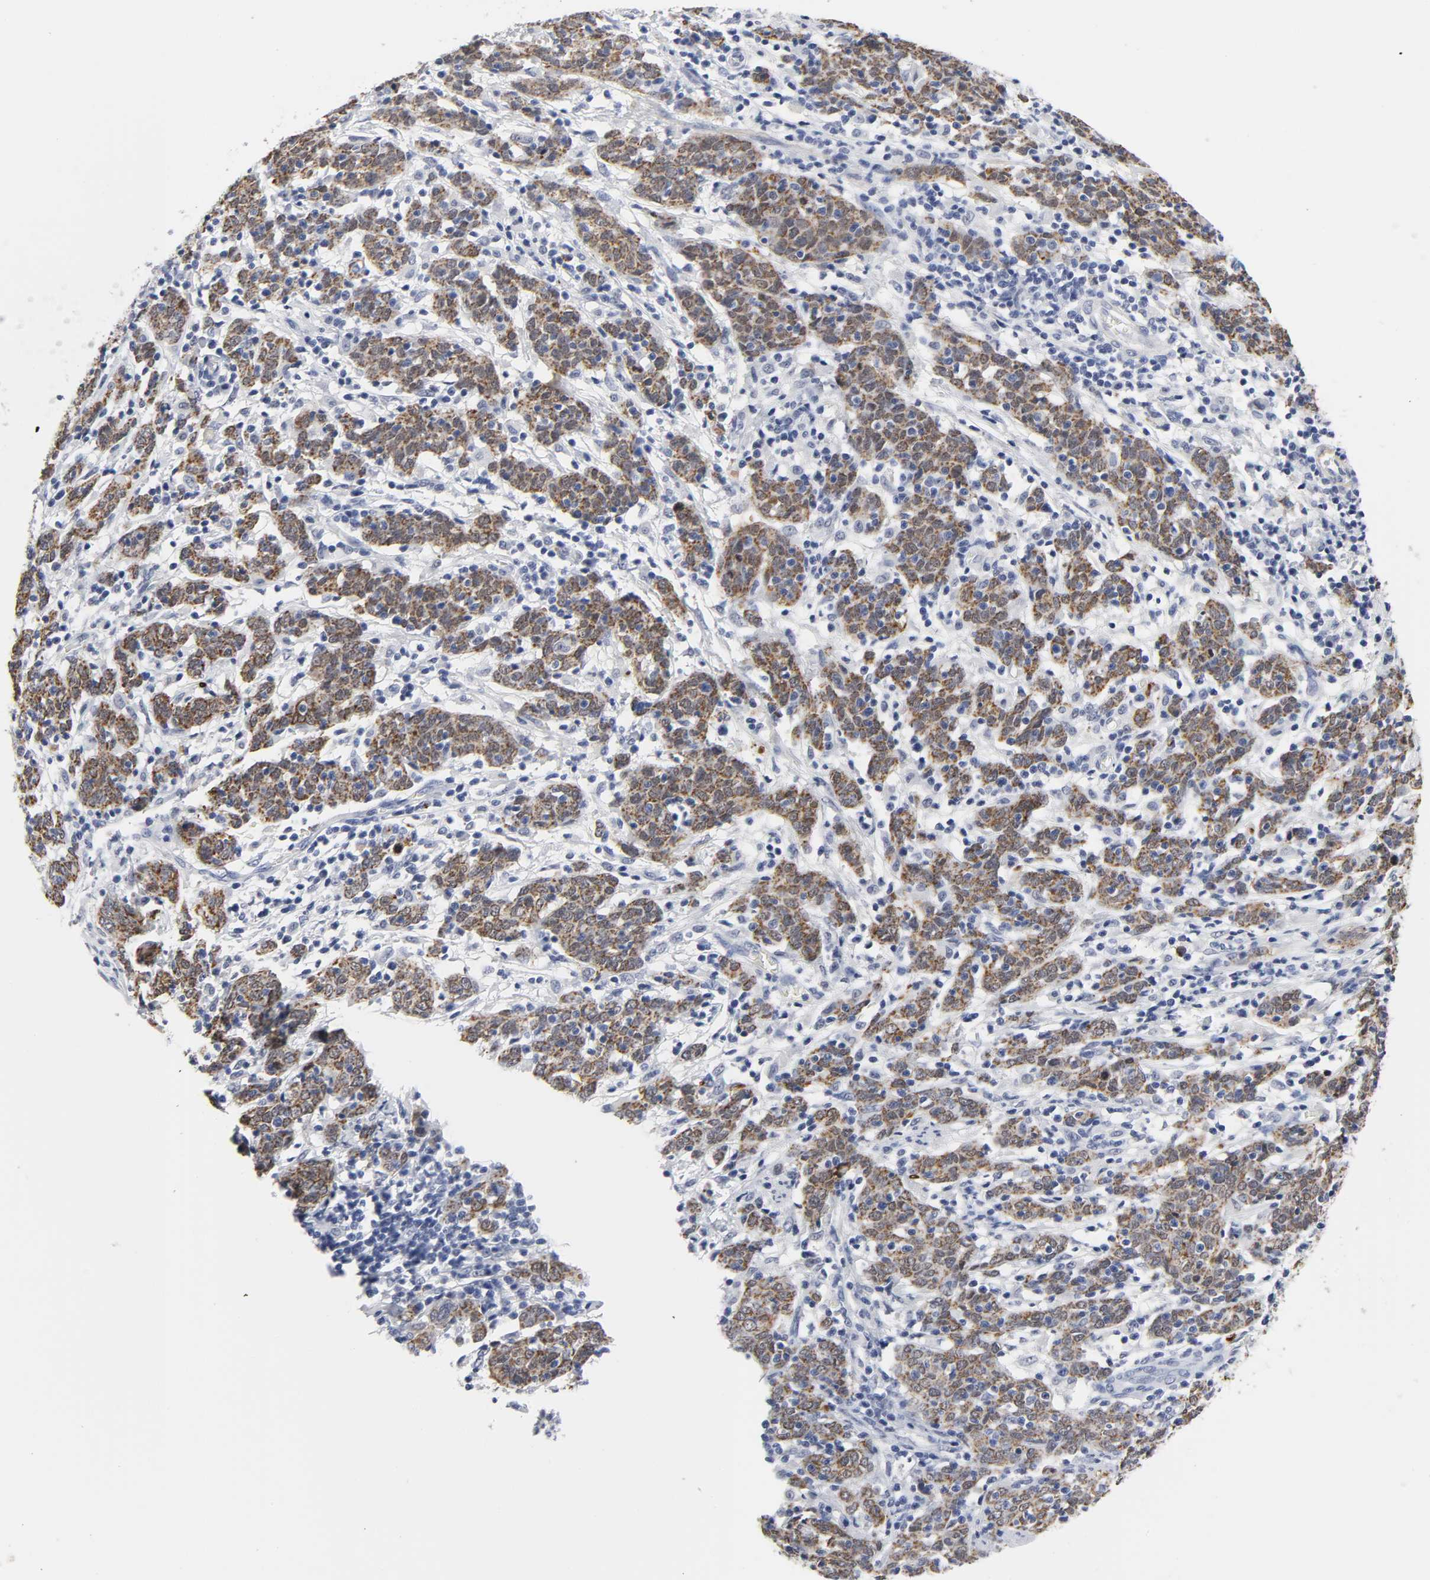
{"staining": {"intensity": "moderate", "quantity": ">75%", "location": "cytoplasmic/membranous"}, "tissue": "cervical cancer", "cell_type": "Tumor cells", "image_type": "cancer", "snomed": [{"axis": "morphology", "description": "Normal tissue, NOS"}, {"axis": "morphology", "description": "Squamous cell carcinoma, NOS"}, {"axis": "topography", "description": "Cervix"}], "caption": "DAB (3,3'-diaminobenzidine) immunohistochemical staining of squamous cell carcinoma (cervical) shows moderate cytoplasmic/membranous protein positivity in about >75% of tumor cells.", "gene": "GRHL2", "patient": {"sex": "female", "age": 67}}